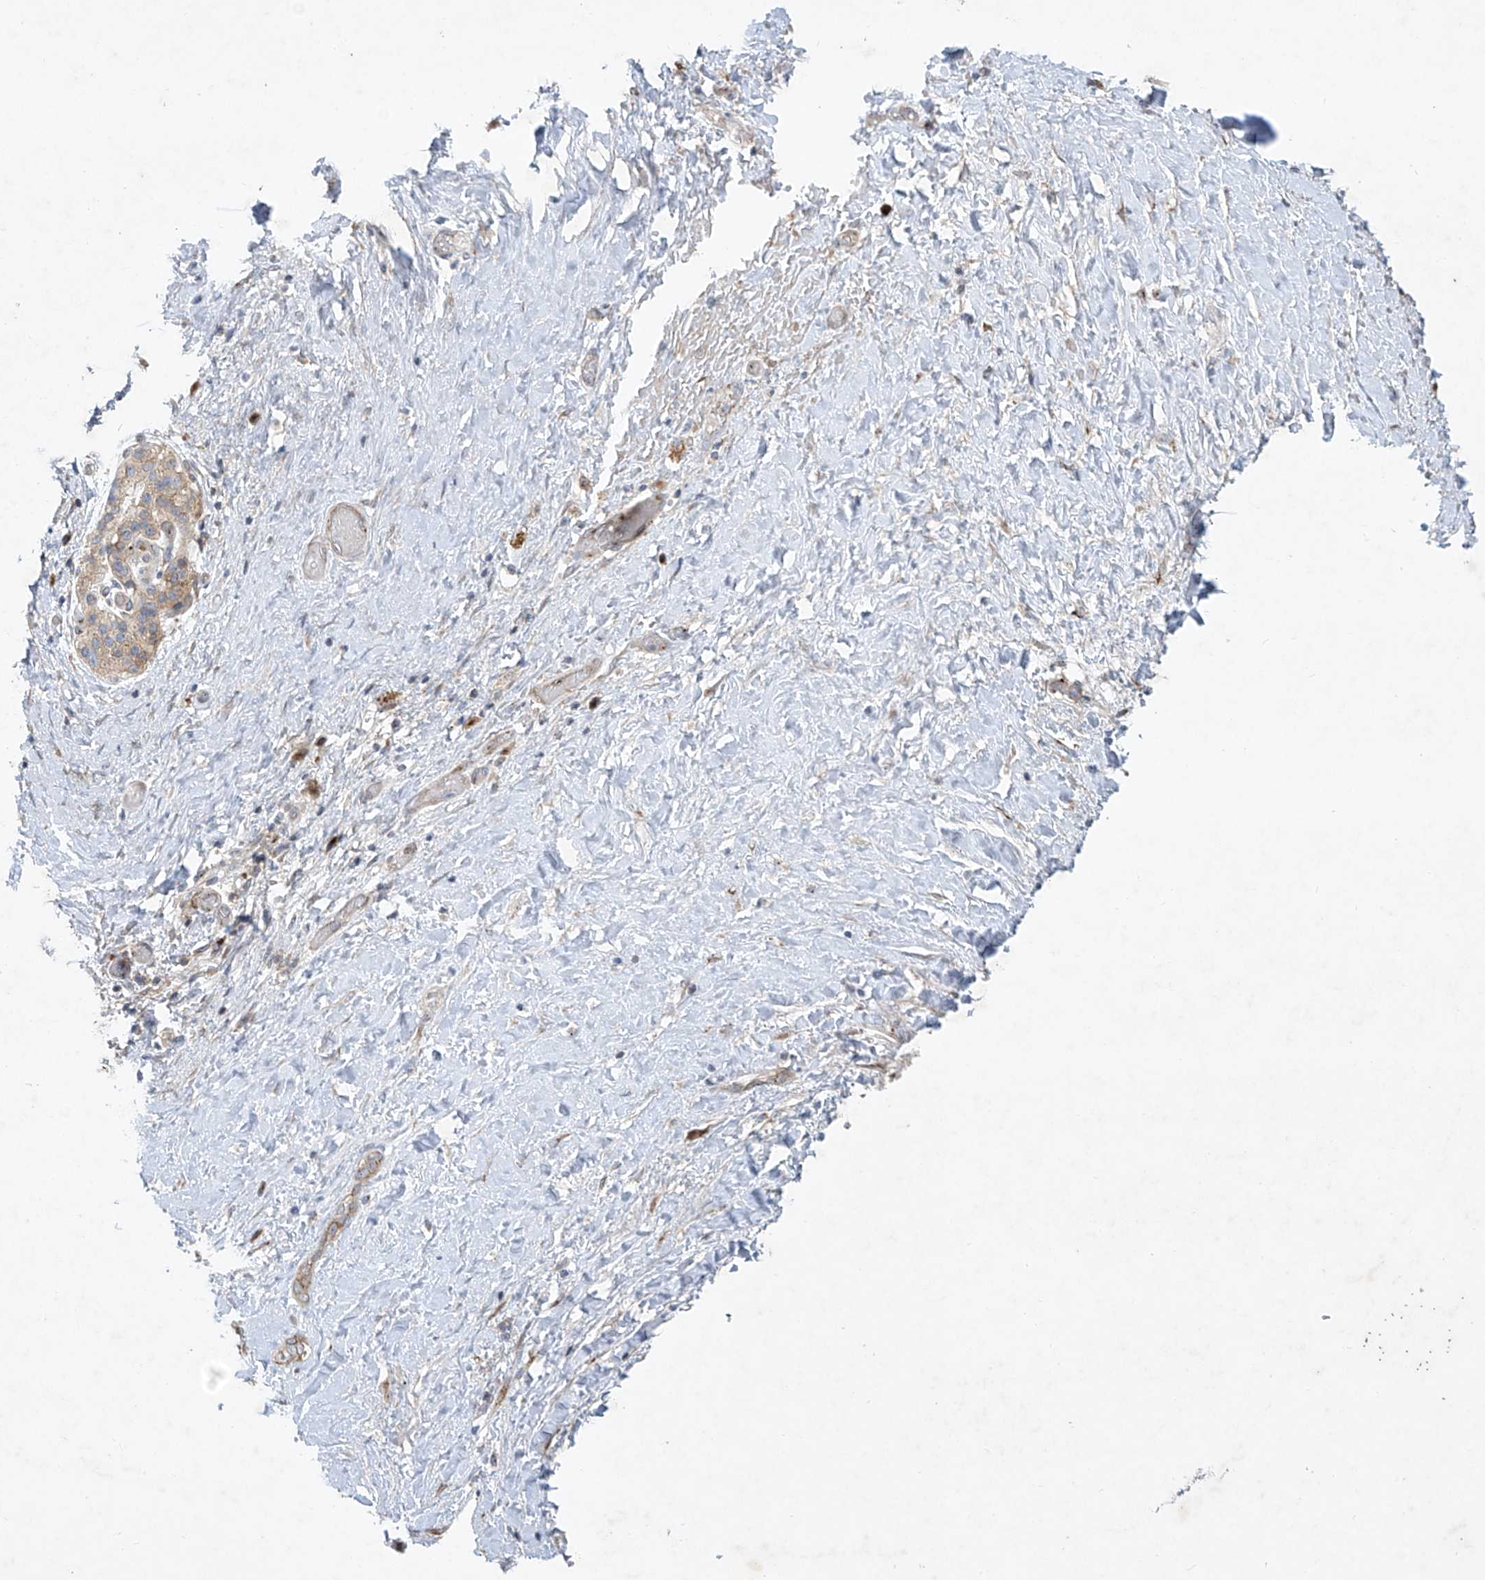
{"staining": {"intensity": "moderate", "quantity": "25%-75%", "location": "cytoplasmic/membranous"}, "tissue": "pancreatic cancer", "cell_type": "Tumor cells", "image_type": "cancer", "snomed": [{"axis": "morphology", "description": "Normal tissue, NOS"}, {"axis": "morphology", "description": "Adenocarcinoma, NOS"}, {"axis": "topography", "description": "Pancreas"}, {"axis": "topography", "description": "Peripheral nerve tissue"}], "caption": "DAB (3,3'-diaminobenzidine) immunohistochemical staining of pancreatic cancer shows moderate cytoplasmic/membranous protein expression in approximately 25%-75% of tumor cells.", "gene": "TJAP1", "patient": {"sex": "female", "age": 63}}